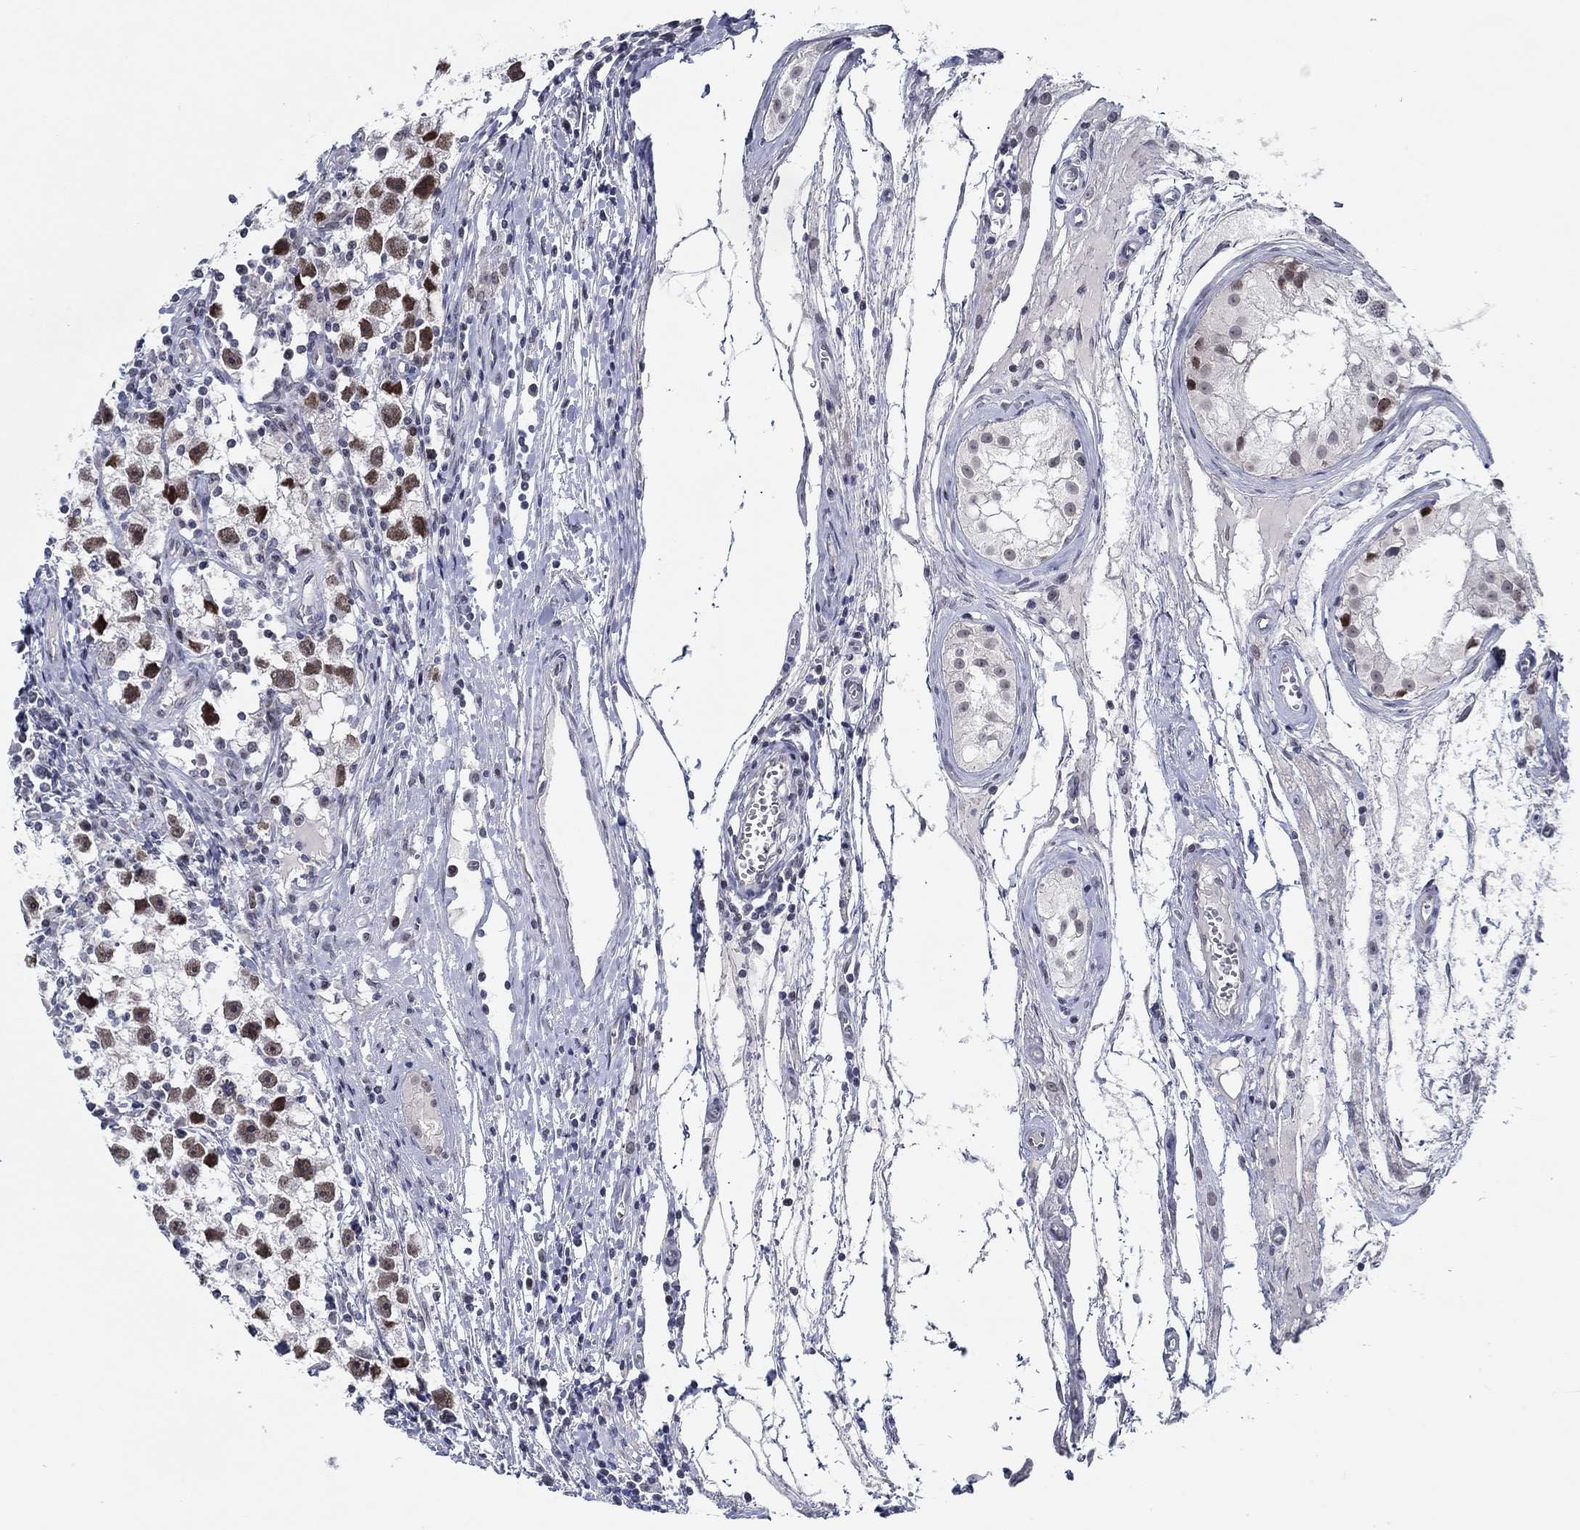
{"staining": {"intensity": "strong", "quantity": "25%-75%", "location": "nuclear"}, "tissue": "testis cancer", "cell_type": "Tumor cells", "image_type": "cancer", "snomed": [{"axis": "morphology", "description": "Seminoma, NOS"}, {"axis": "topography", "description": "Testis"}], "caption": "Testis cancer was stained to show a protein in brown. There is high levels of strong nuclear expression in approximately 25%-75% of tumor cells.", "gene": "SLC34A1", "patient": {"sex": "male", "age": 30}}